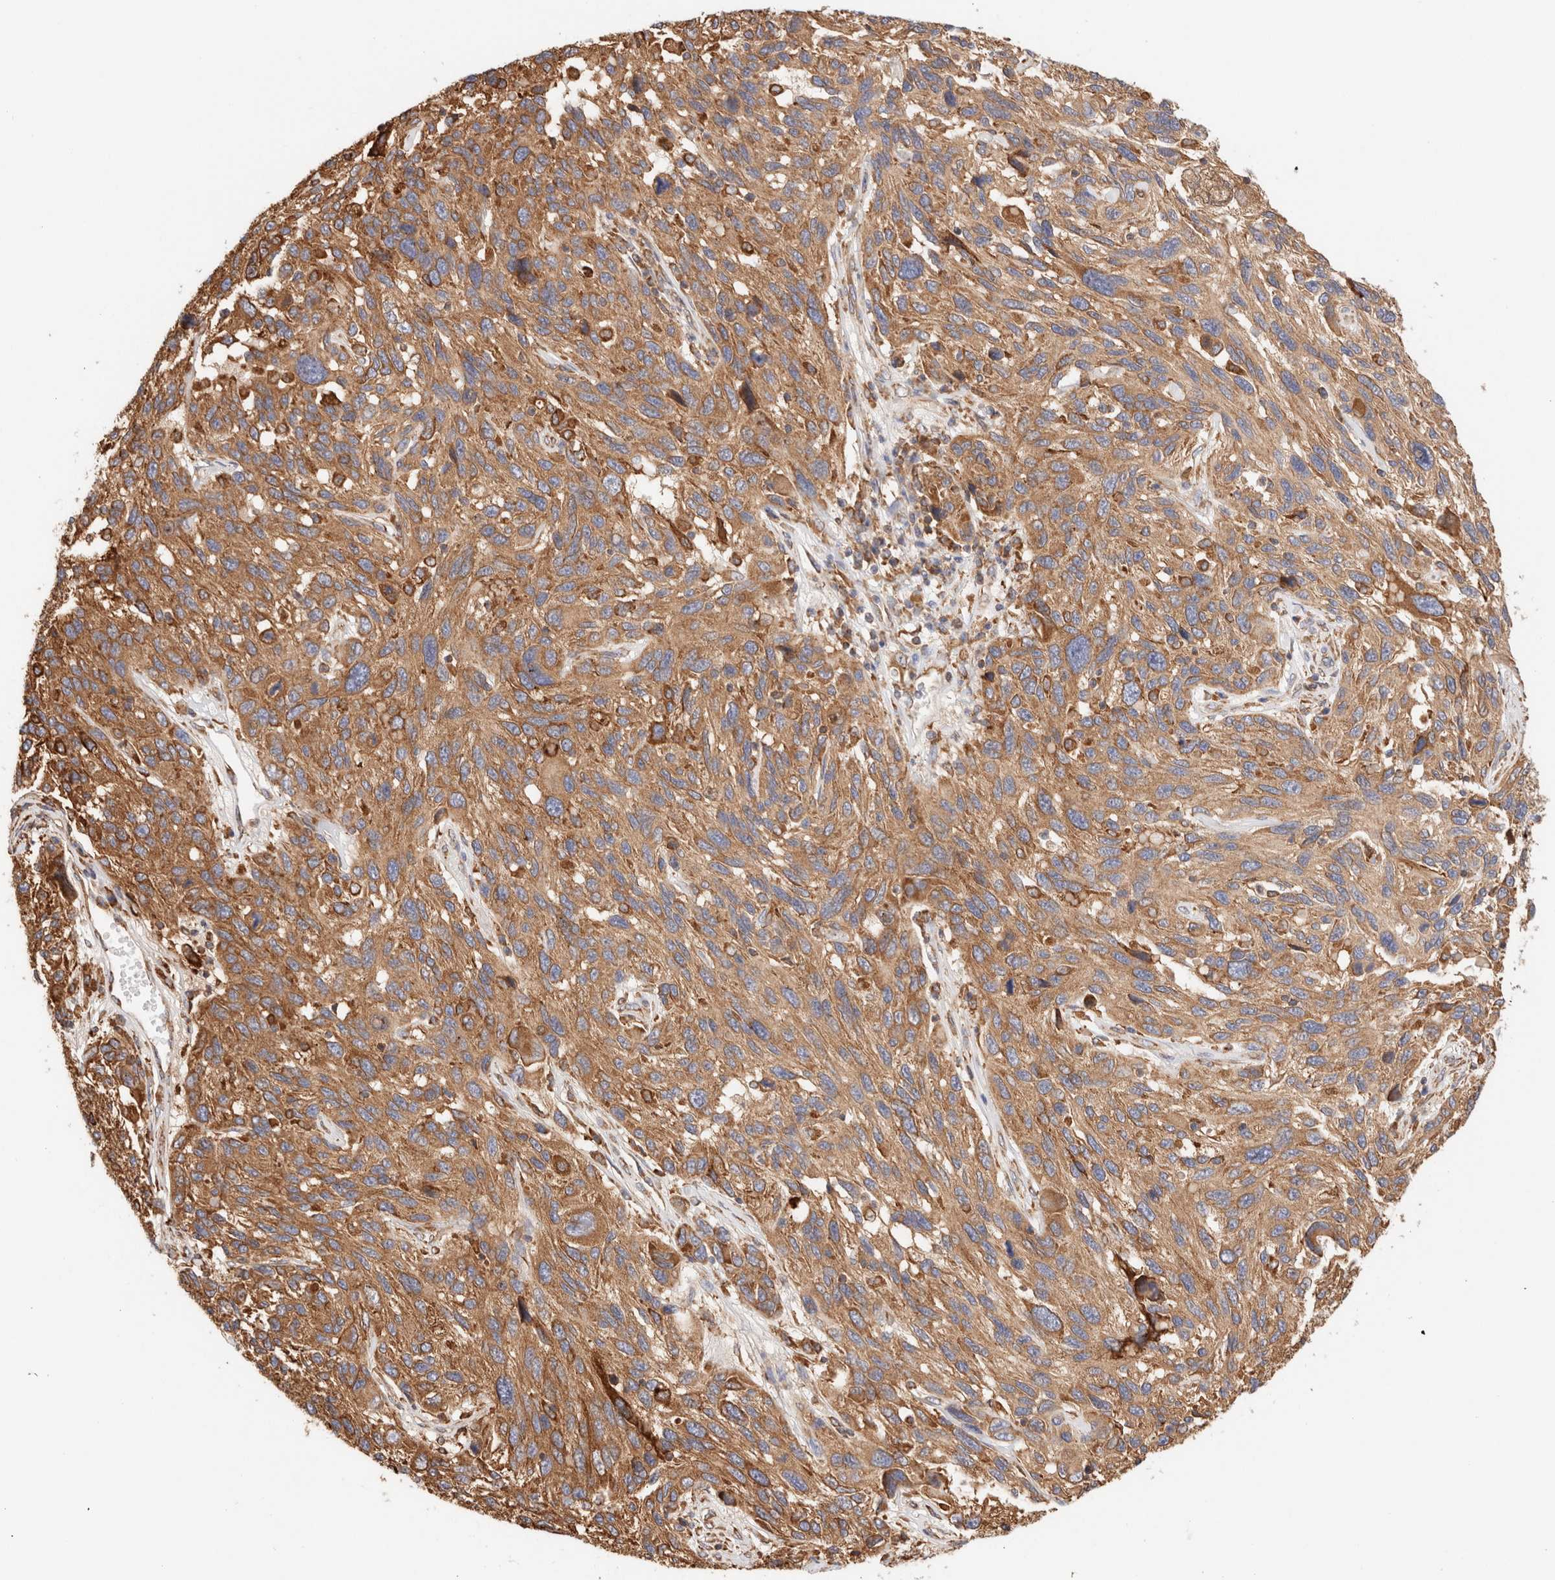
{"staining": {"intensity": "moderate", "quantity": ">75%", "location": "cytoplasmic/membranous"}, "tissue": "melanoma", "cell_type": "Tumor cells", "image_type": "cancer", "snomed": [{"axis": "morphology", "description": "Malignant melanoma, NOS"}, {"axis": "topography", "description": "Skin"}], "caption": "Immunohistochemical staining of human malignant melanoma displays medium levels of moderate cytoplasmic/membranous protein expression in about >75% of tumor cells. (Stains: DAB in brown, nuclei in blue, Microscopy: brightfield microscopy at high magnification).", "gene": "FER", "patient": {"sex": "male", "age": 53}}